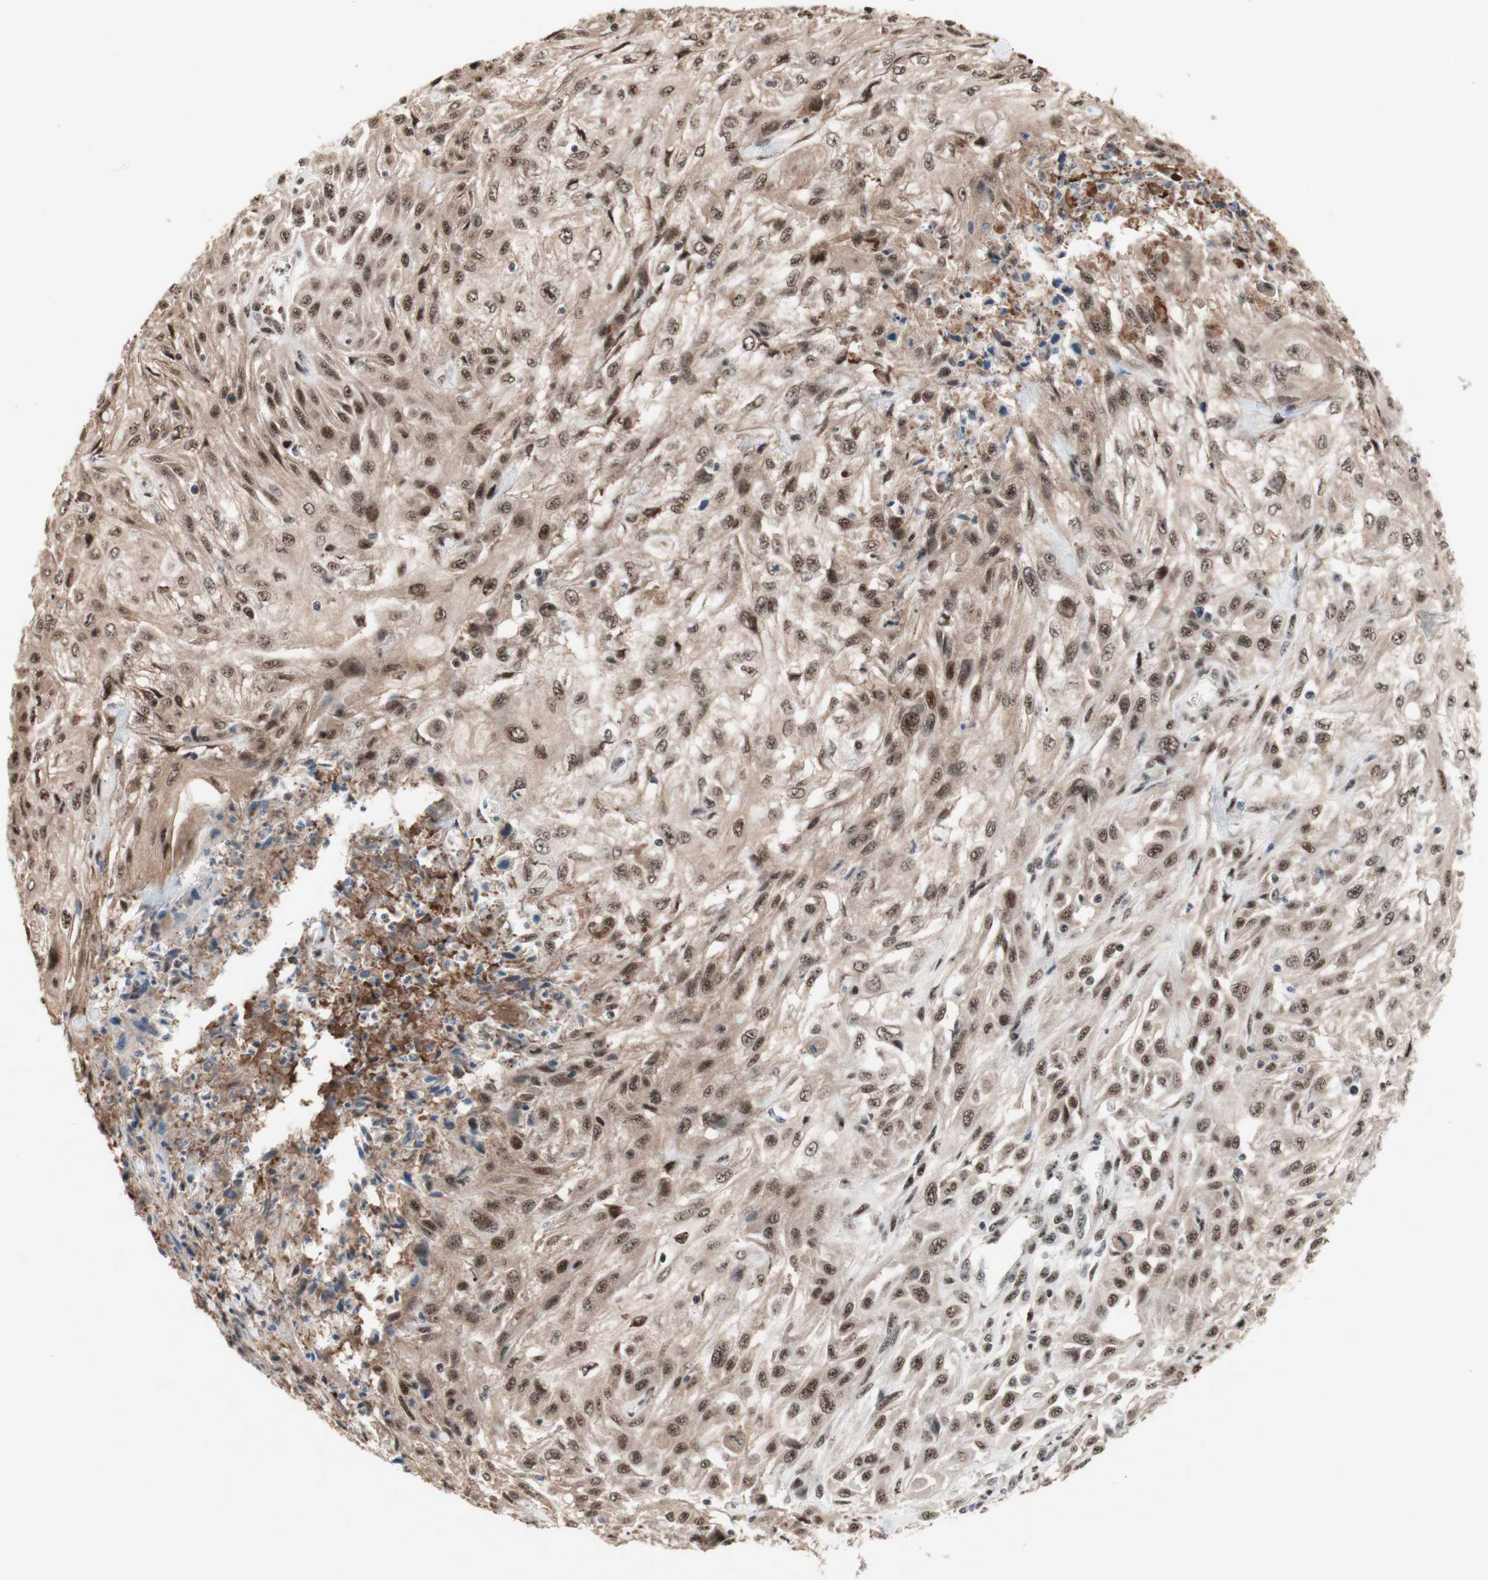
{"staining": {"intensity": "moderate", "quantity": ">75%", "location": "cytoplasmic/membranous,nuclear"}, "tissue": "skin cancer", "cell_type": "Tumor cells", "image_type": "cancer", "snomed": [{"axis": "morphology", "description": "Squamous cell carcinoma, NOS"}, {"axis": "topography", "description": "Skin"}], "caption": "Skin cancer (squamous cell carcinoma) stained for a protein (brown) shows moderate cytoplasmic/membranous and nuclear positive staining in about >75% of tumor cells.", "gene": "TLE1", "patient": {"sex": "male", "age": 75}}